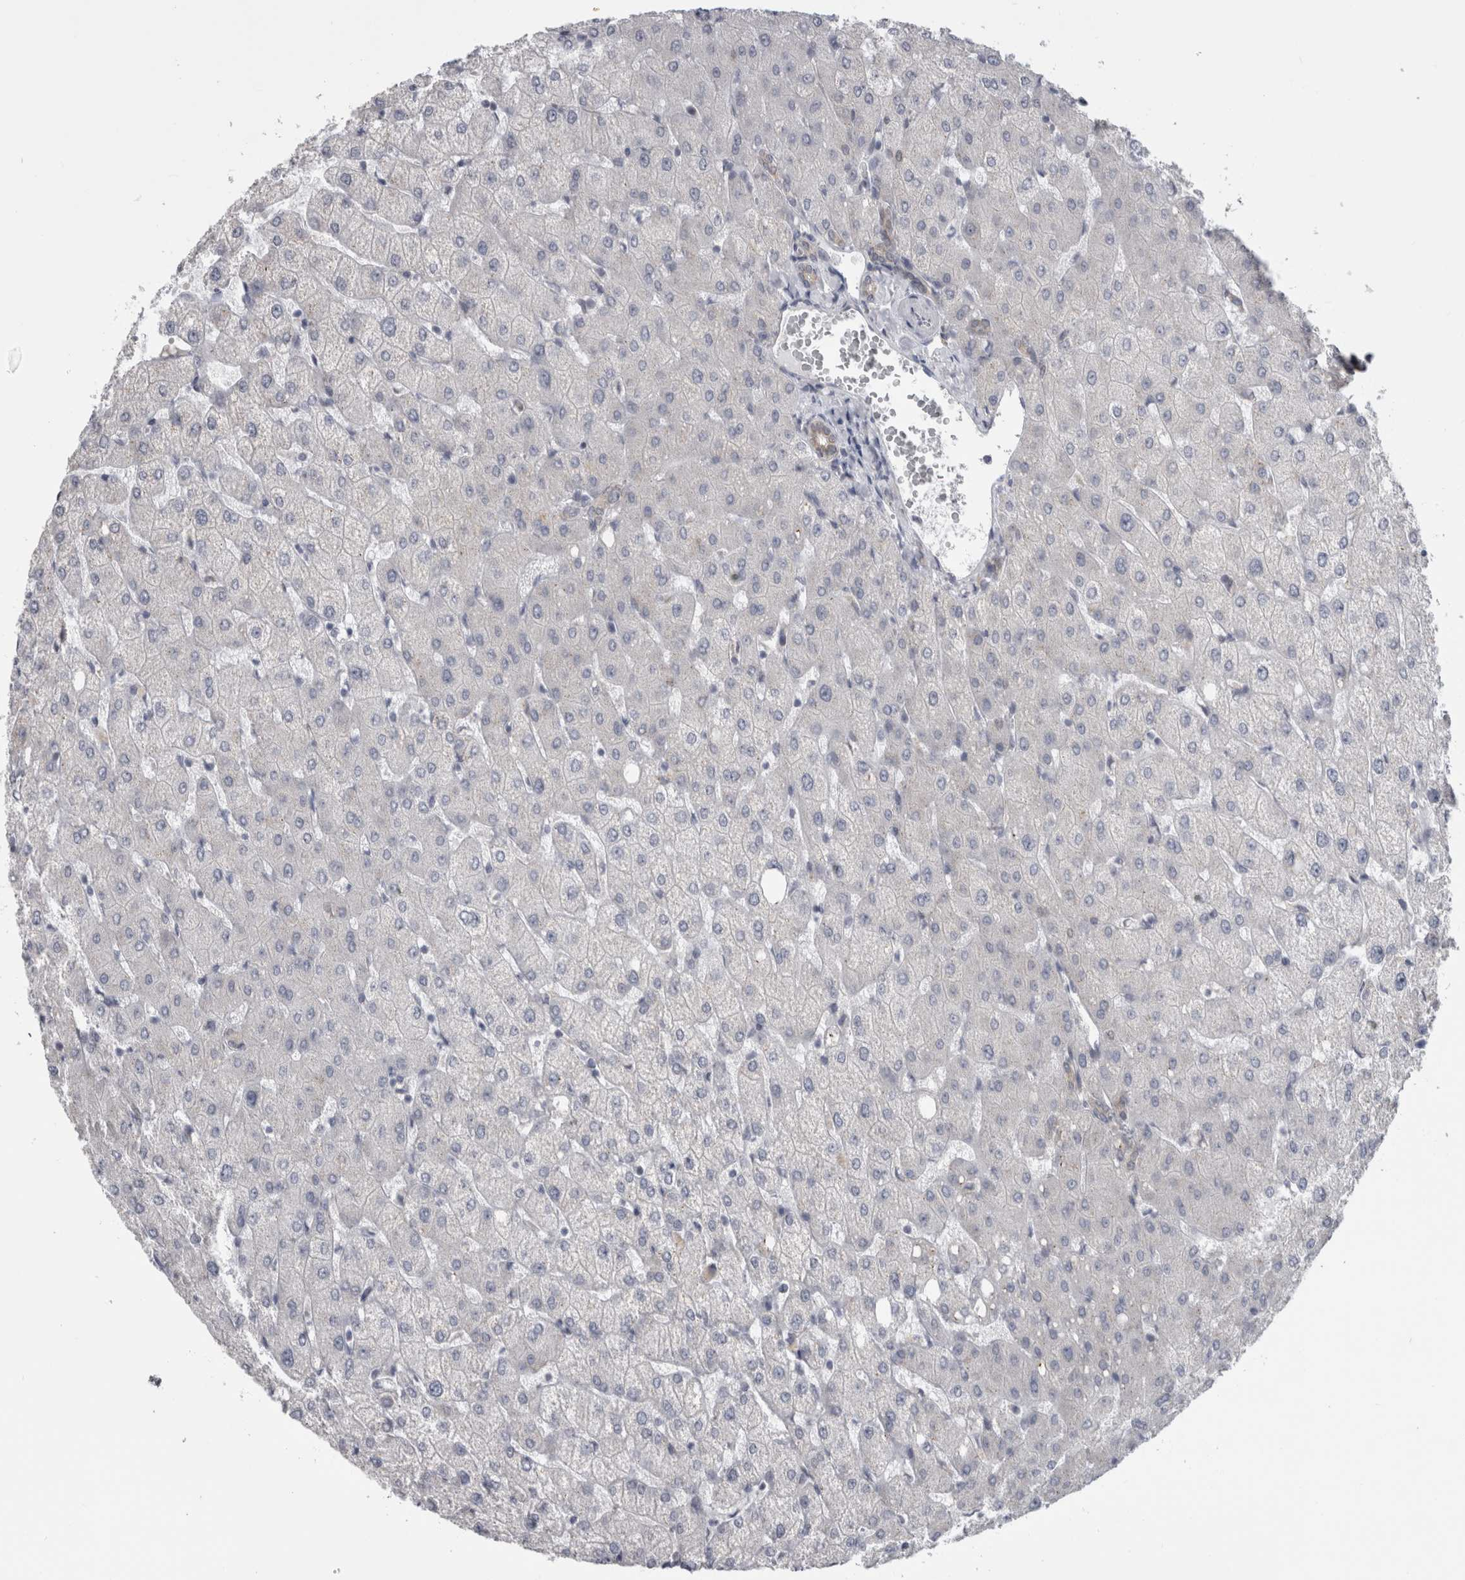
{"staining": {"intensity": "negative", "quantity": "none", "location": "none"}, "tissue": "liver", "cell_type": "Cholangiocytes", "image_type": "normal", "snomed": [{"axis": "morphology", "description": "Normal tissue, NOS"}, {"axis": "topography", "description": "Liver"}], "caption": "An immunohistochemistry (IHC) image of unremarkable liver is shown. There is no staining in cholangiocytes of liver. (Immunohistochemistry (ihc), brightfield microscopy, high magnification).", "gene": "TMEM242", "patient": {"sex": "female", "age": 54}}